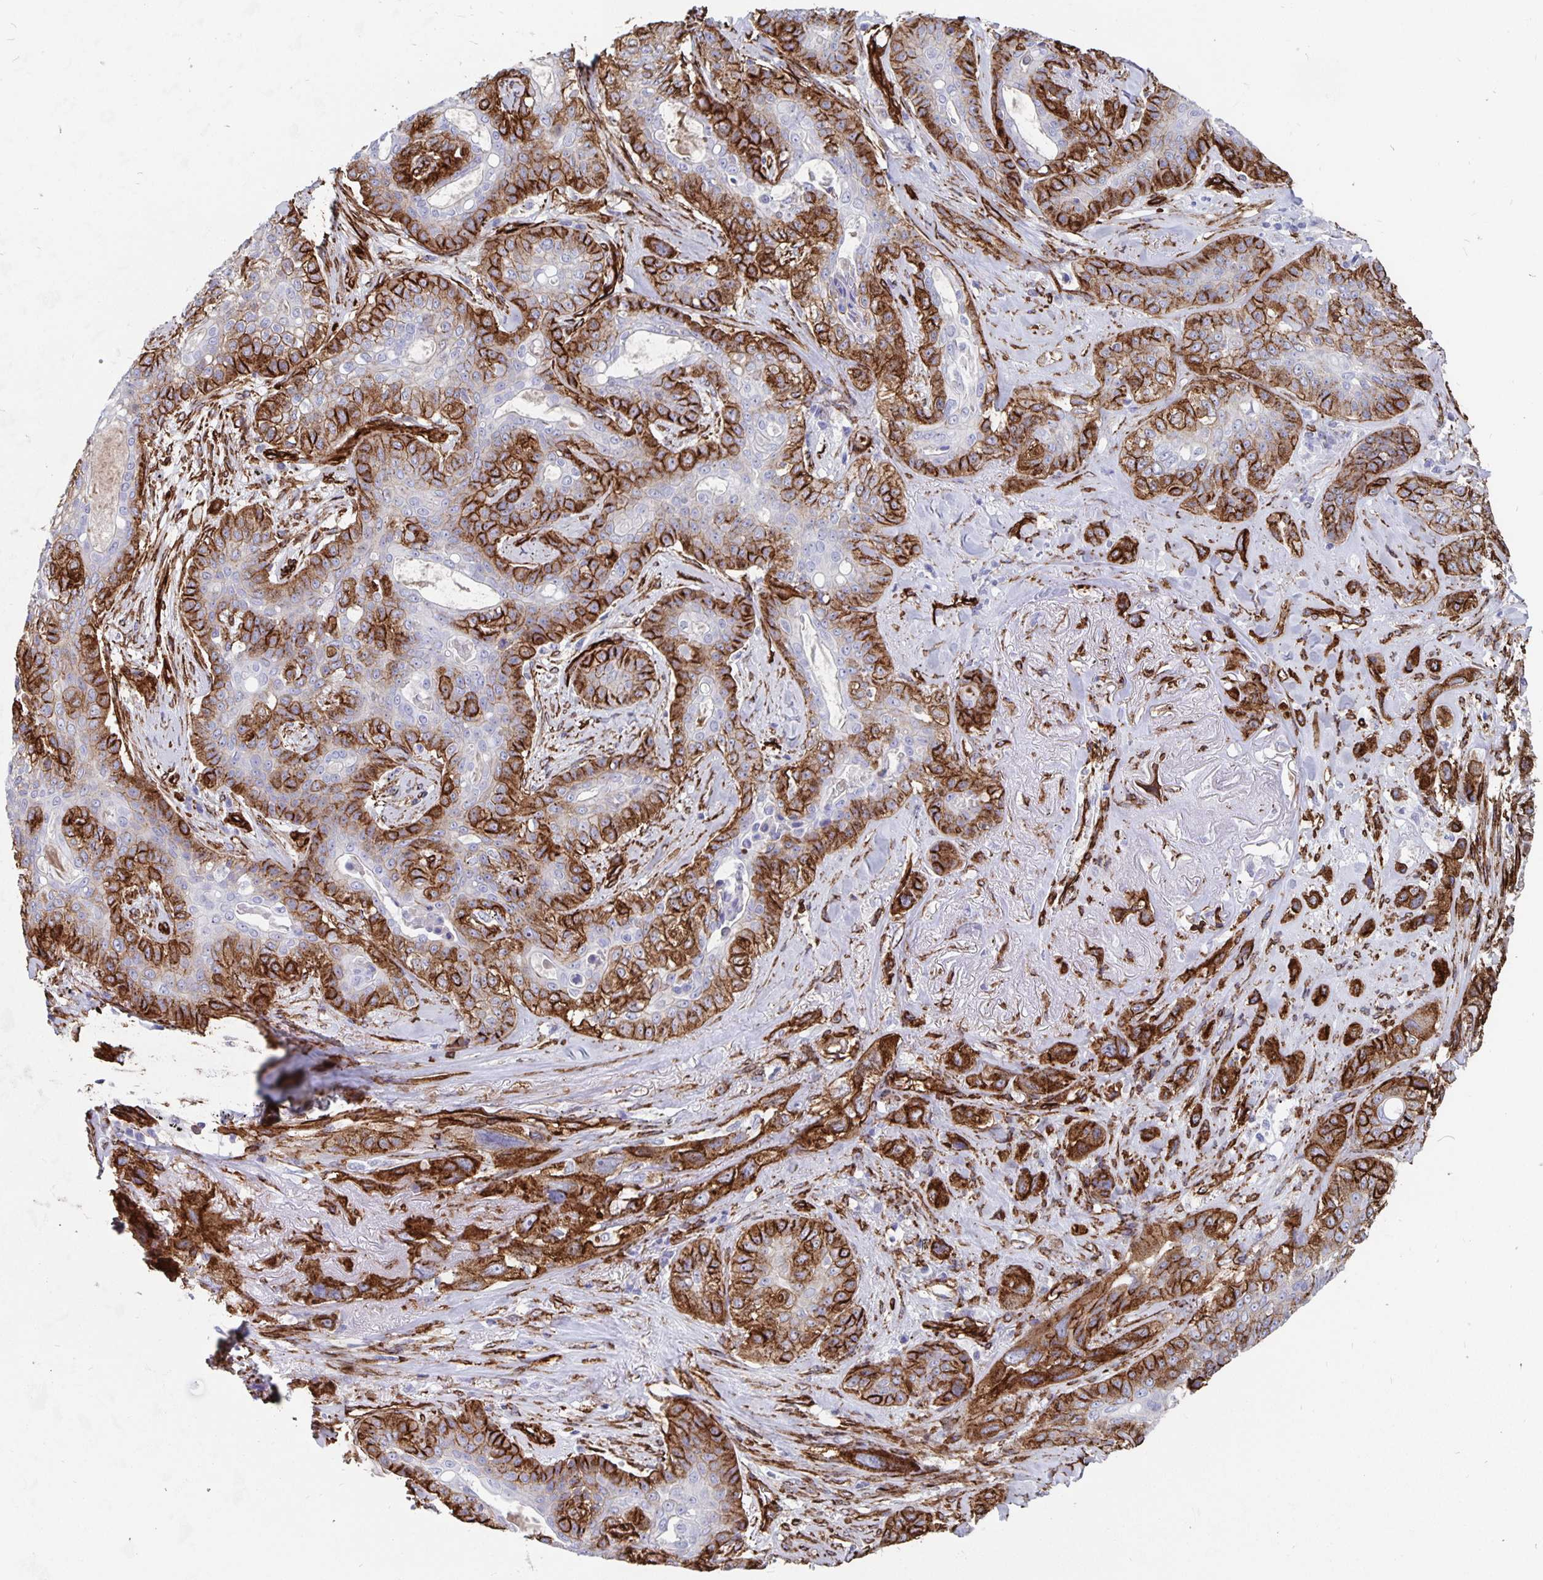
{"staining": {"intensity": "strong", "quantity": "25%-75%", "location": "cytoplasmic/membranous"}, "tissue": "lung cancer", "cell_type": "Tumor cells", "image_type": "cancer", "snomed": [{"axis": "morphology", "description": "Squamous cell carcinoma, NOS"}, {"axis": "topography", "description": "Lung"}], "caption": "Strong cytoplasmic/membranous protein staining is present in about 25%-75% of tumor cells in lung cancer (squamous cell carcinoma). The protein is stained brown, and the nuclei are stained in blue (DAB IHC with brightfield microscopy, high magnification).", "gene": "DCHS2", "patient": {"sex": "female", "age": 70}}